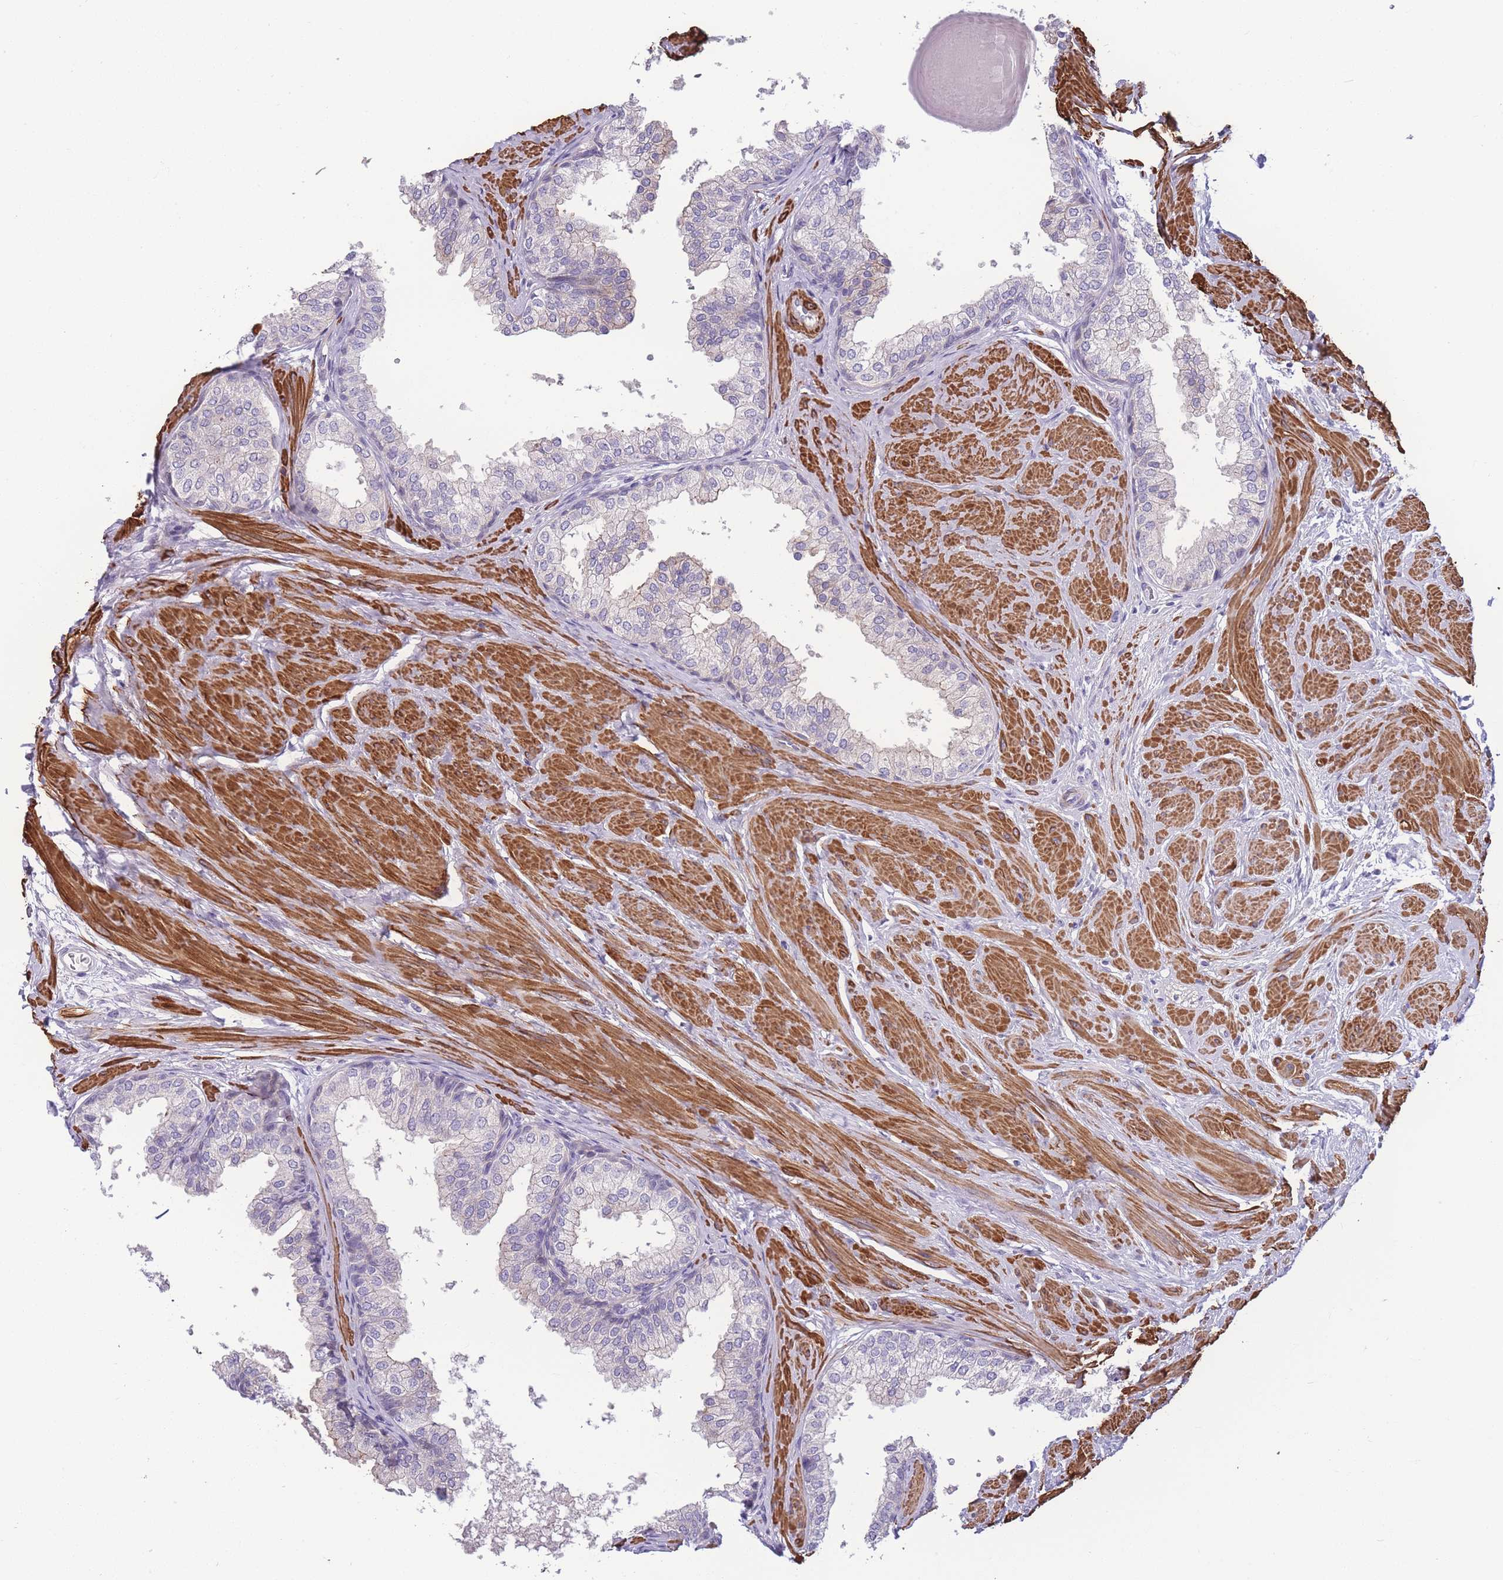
{"staining": {"intensity": "weak", "quantity": "25%-75%", "location": "cytoplasmic/membranous"}, "tissue": "prostate", "cell_type": "Glandular cells", "image_type": "normal", "snomed": [{"axis": "morphology", "description": "Normal tissue, NOS"}, {"axis": "topography", "description": "Prostate"}], "caption": "Immunohistochemical staining of benign human prostate displays weak cytoplasmic/membranous protein staining in about 25%-75% of glandular cells. Nuclei are stained in blue.", "gene": "FAM124A", "patient": {"sex": "male", "age": 48}}